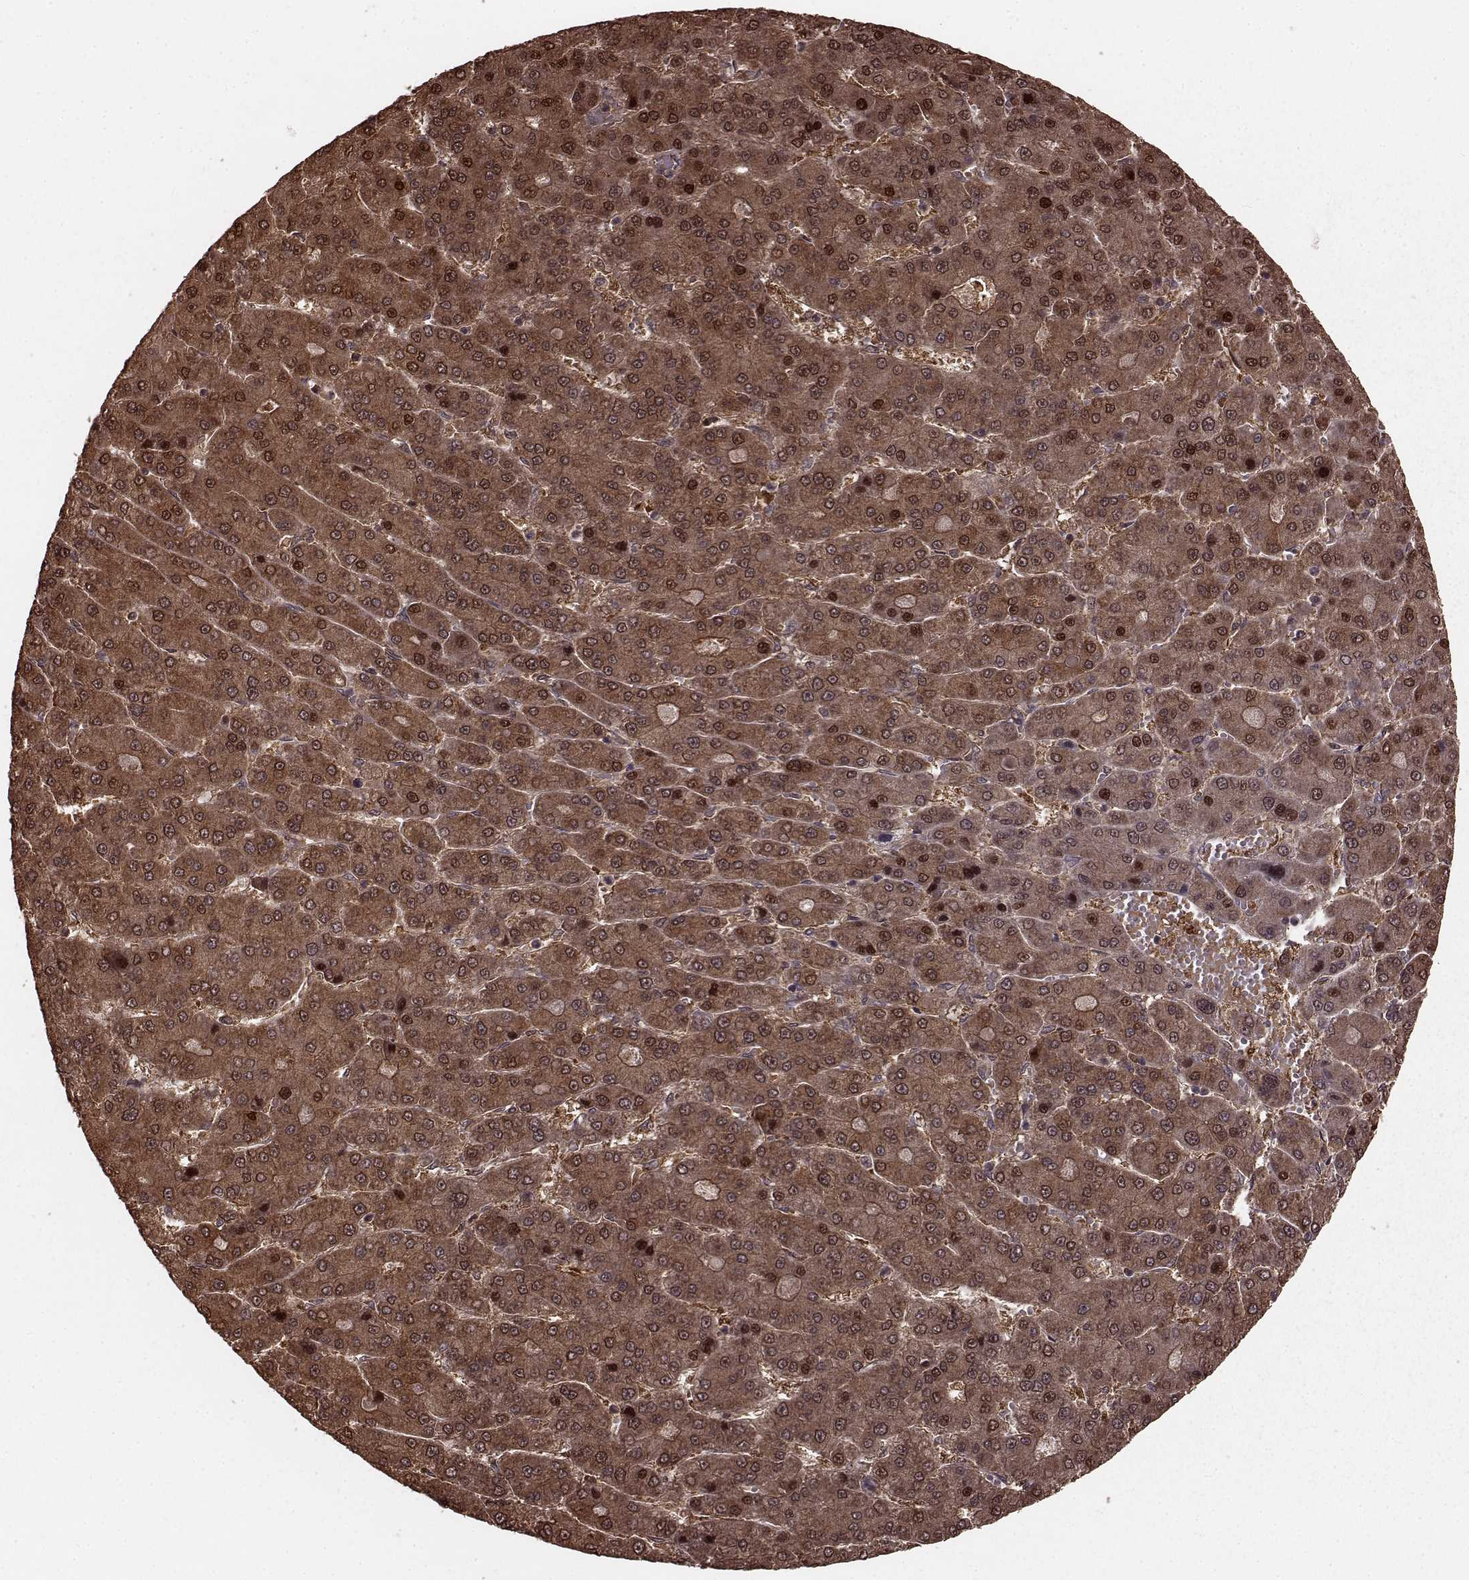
{"staining": {"intensity": "moderate", "quantity": ">75%", "location": "cytoplasmic/membranous,nuclear"}, "tissue": "liver cancer", "cell_type": "Tumor cells", "image_type": "cancer", "snomed": [{"axis": "morphology", "description": "Carcinoma, Hepatocellular, NOS"}, {"axis": "topography", "description": "Liver"}], "caption": "The histopathology image displays a brown stain indicating the presence of a protein in the cytoplasmic/membranous and nuclear of tumor cells in liver hepatocellular carcinoma.", "gene": "GSS", "patient": {"sex": "male", "age": 70}}